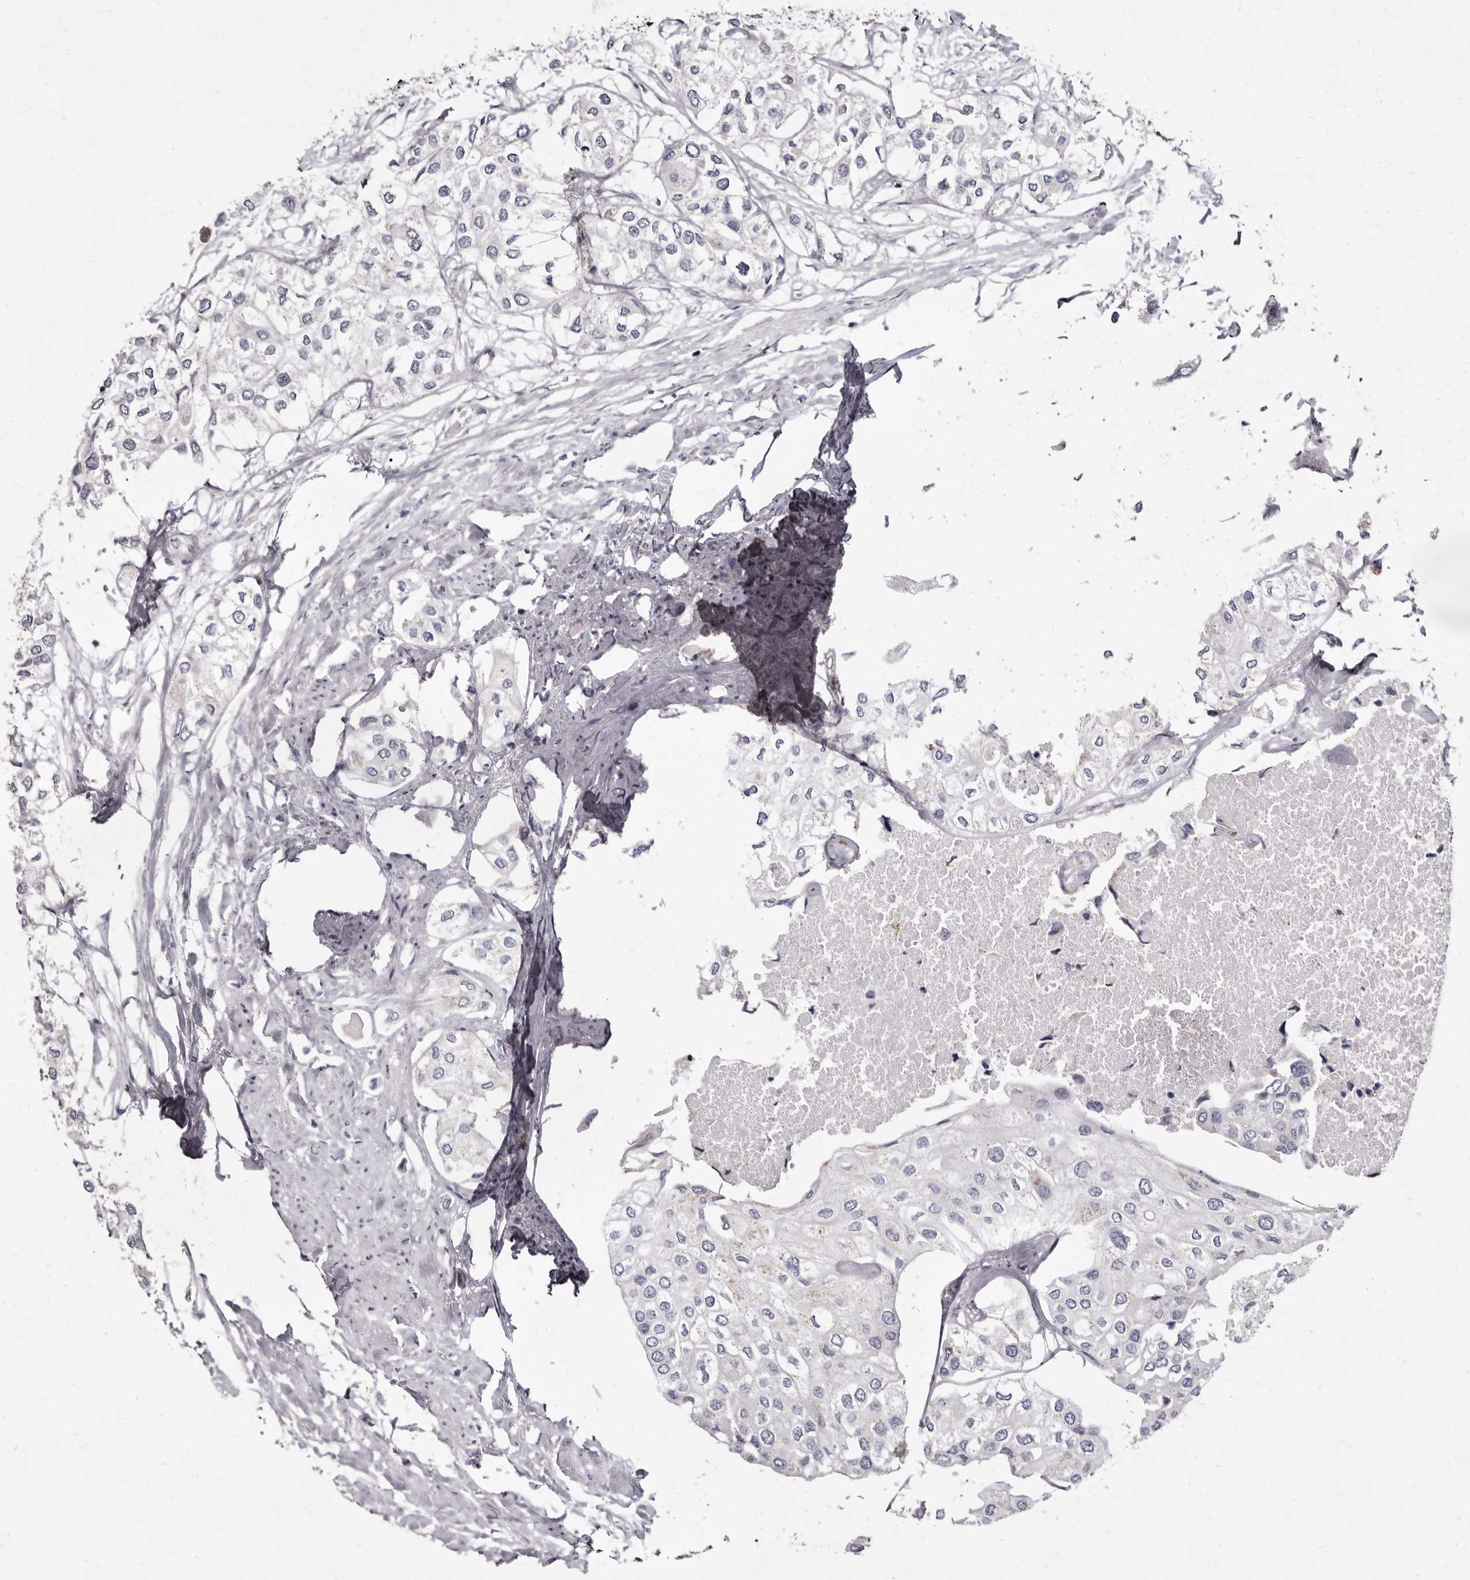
{"staining": {"intensity": "negative", "quantity": "none", "location": "none"}, "tissue": "urothelial cancer", "cell_type": "Tumor cells", "image_type": "cancer", "snomed": [{"axis": "morphology", "description": "Urothelial carcinoma, High grade"}, {"axis": "topography", "description": "Urinary bladder"}], "caption": "Urothelial carcinoma (high-grade) stained for a protein using immunohistochemistry reveals no expression tumor cells.", "gene": "CYP2E1", "patient": {"sex": "male", "age": 64}}